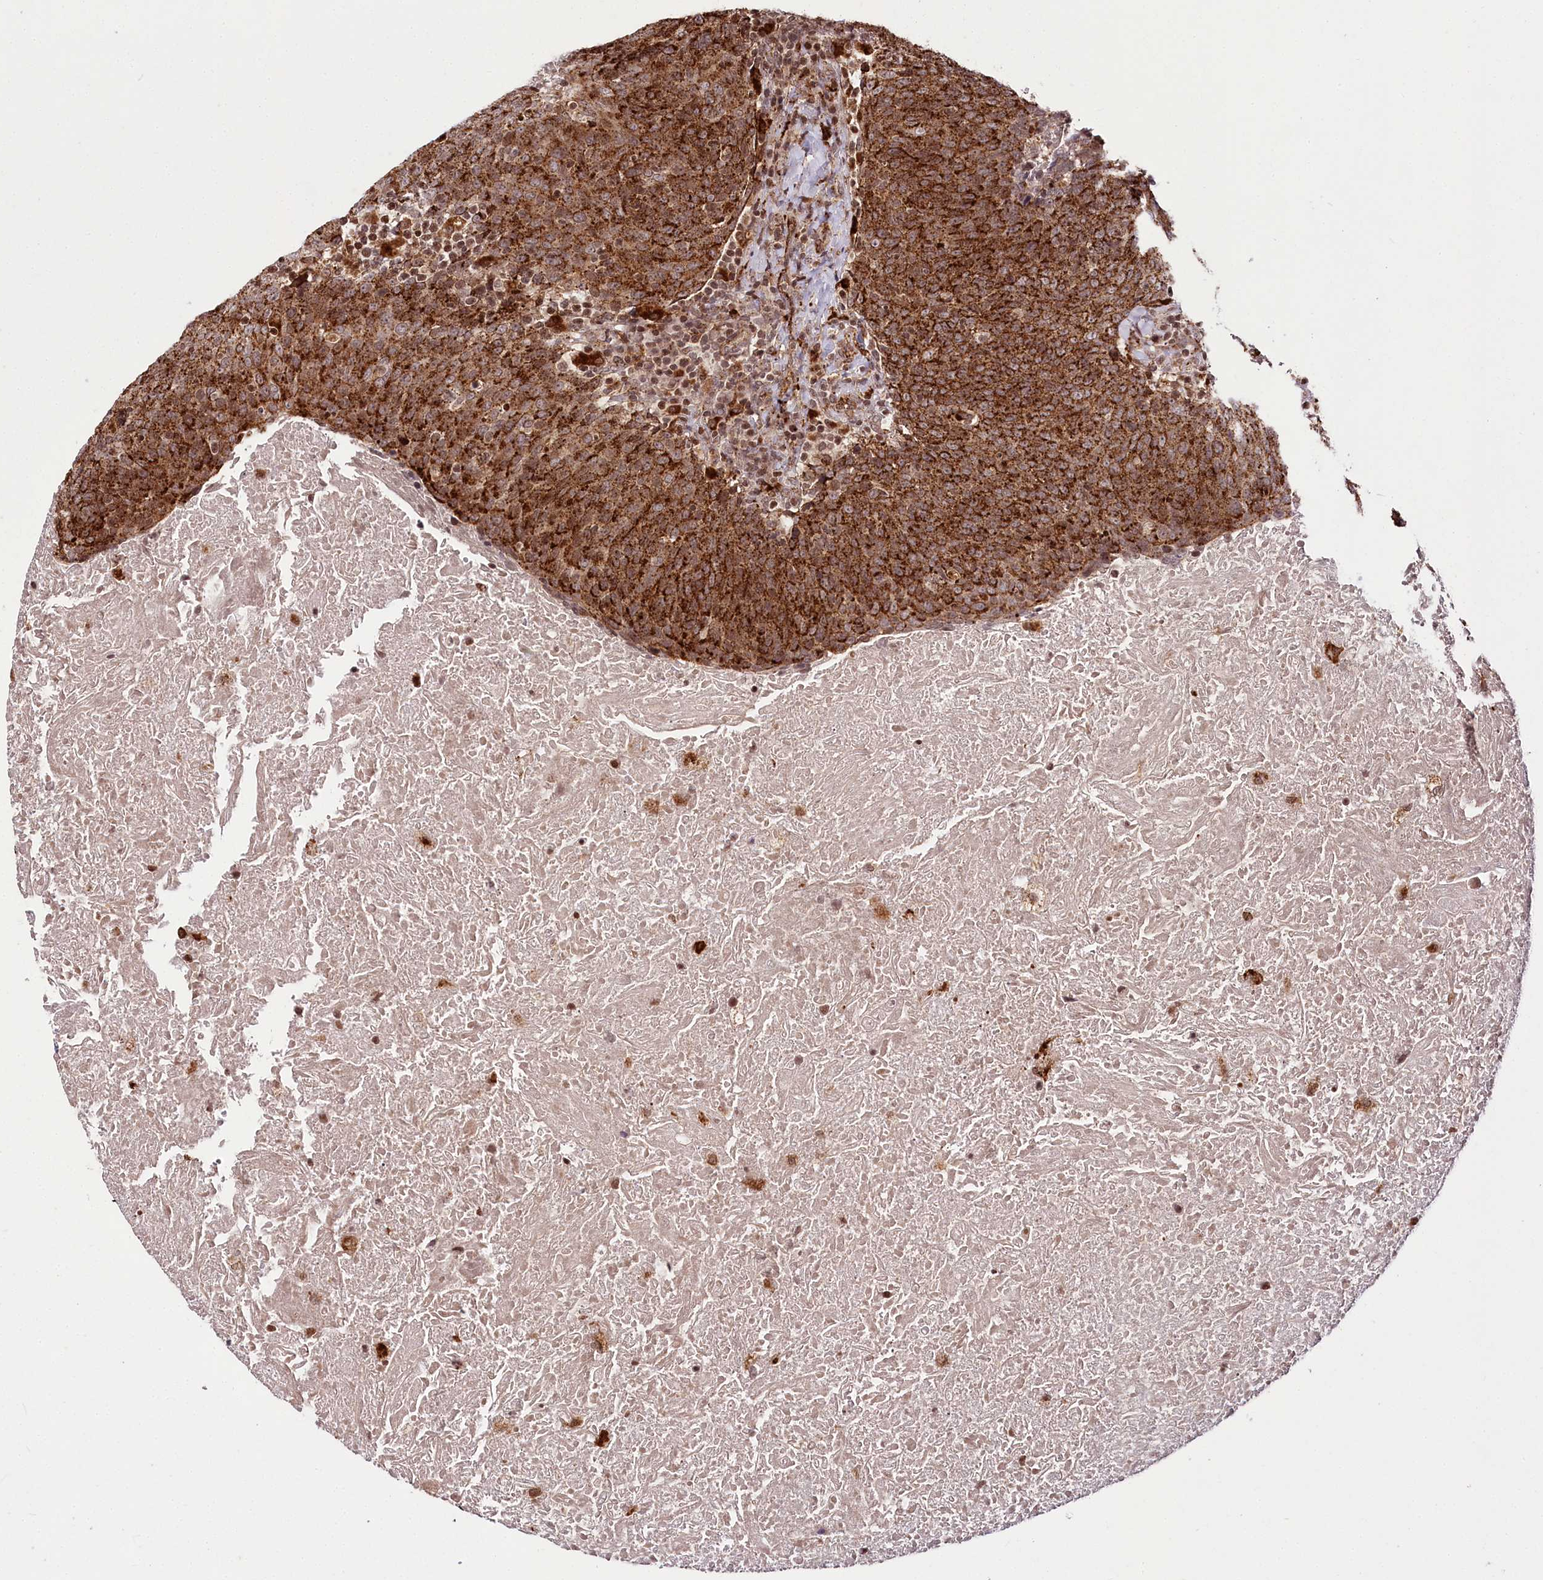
{"staining": {"intensity": "strong", "quantity": ">75%", "location": "cytoplasmic/membranous"}, "tissue": "head and neck cancer", "cell_type": "Tumor cells", "image_type": "cancer", "snomed": [{"axis": "morphology", "description": "Squamous cell carcinoma, NOS"}, {"axis": "morphology", "description": "Squamous cell carcinoma, metastatic, NOS"}, {"axis": "topography", "description": "Lymph node"}, {"axis": "topography", "description": "Head-Neck"}], "caption": "Immunohistochemistry (DAB) staining of head and neck metastatic squamous cell carcinoma shows strong cytoplasmic/membranous protein positivity in about >75% of tumor cells. Nuclei are stained in blue.", "gene": "HOXC8", "patient": {"sex": "male", "age": 62}}